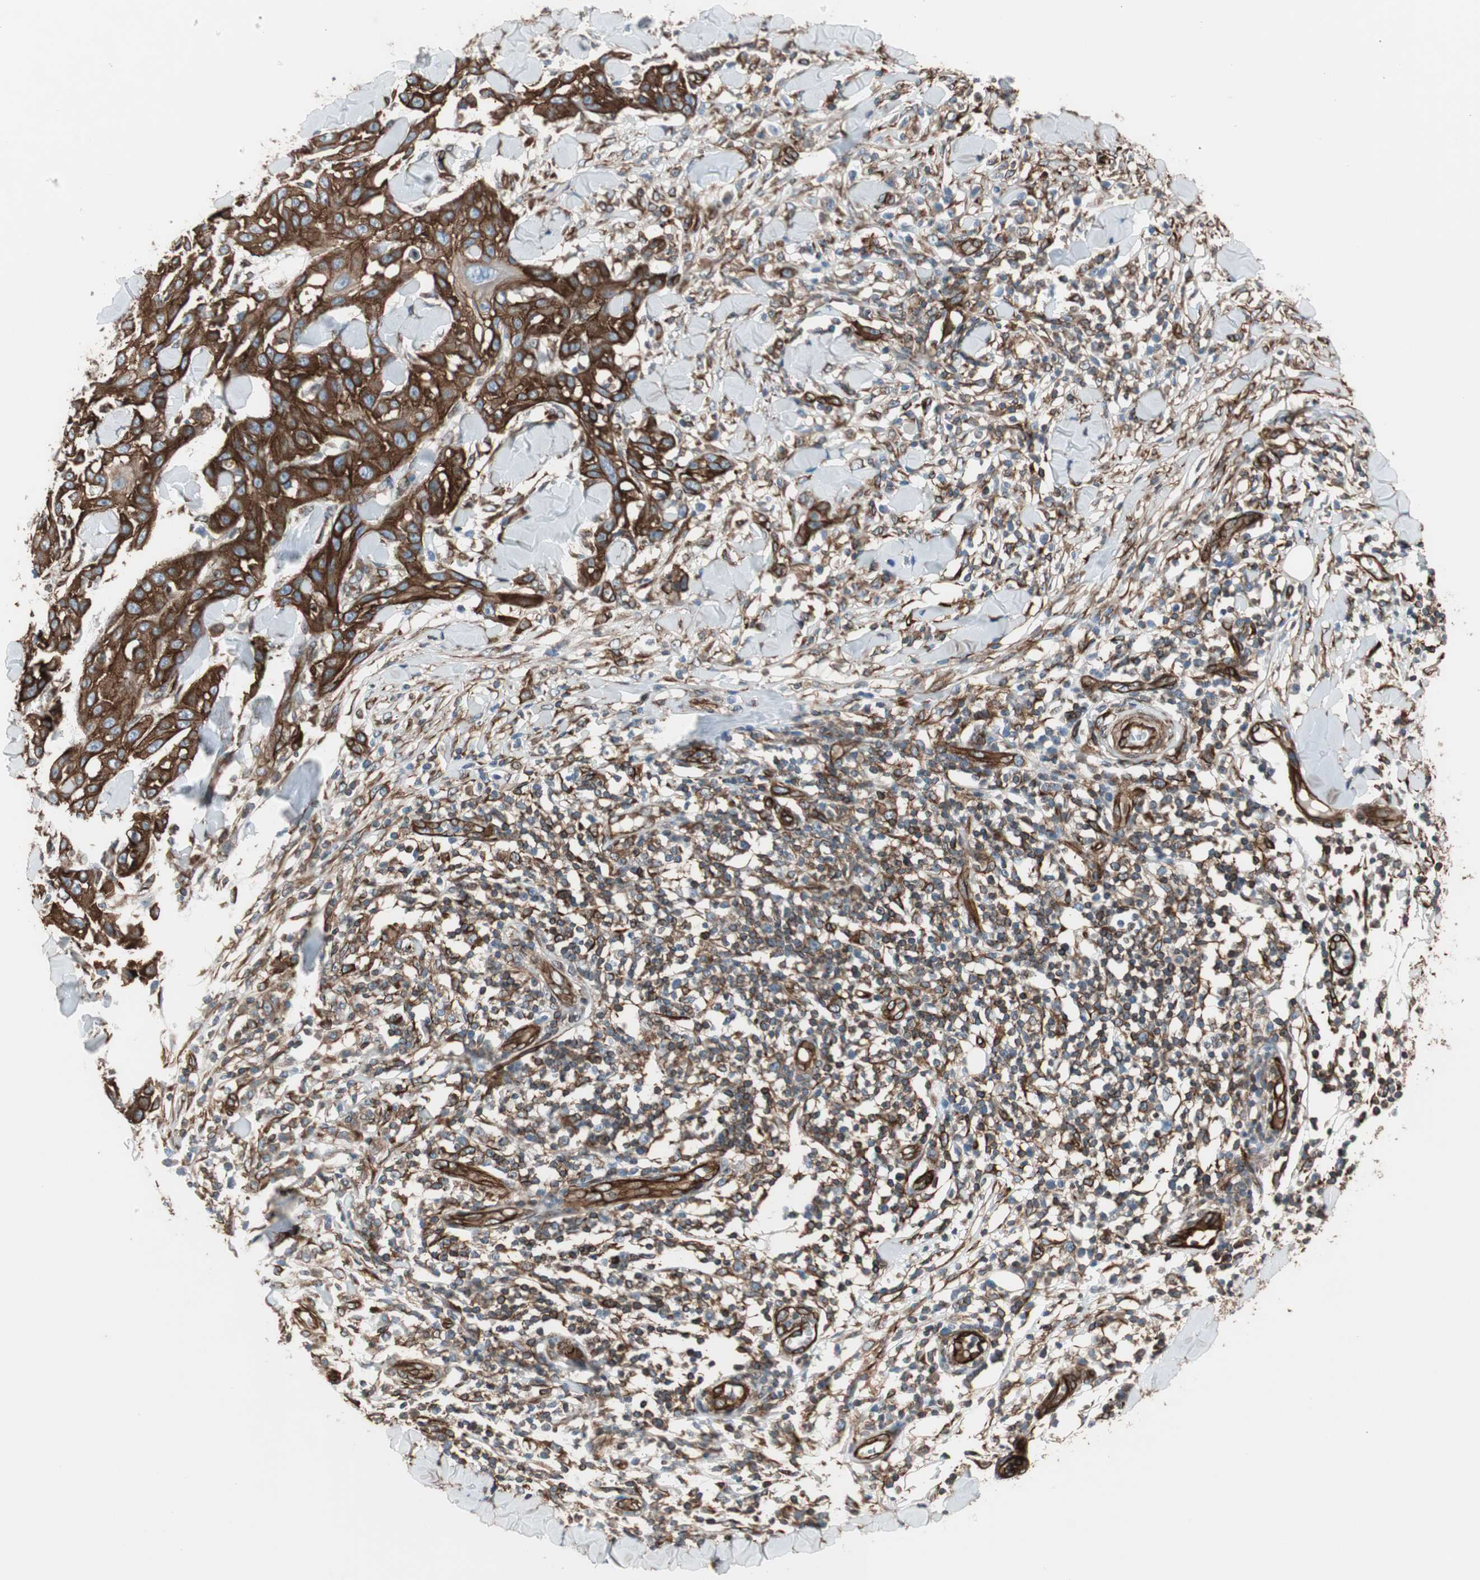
{"staining": {"intensity": "strong", "quantity": ">75%", "location": "cytoplasmic/membranous"}, "tissue": "skin cancer", "cell_type": "Tumor cells", "image_type": "cancer", "snomed": [{"axis": "morphology", "description": "Squamous cell carcinoma, NOS"}, {"axis": "topography", "description": "Skin"}], "caption": "Protein positivity by immunohistochemistry demonstrates strong cytoplasmic/membranous expression in about >75% of tumor cells in skin cancer.", "gene": "TCTA", "patient": {"sex": "male", "age": 24}}